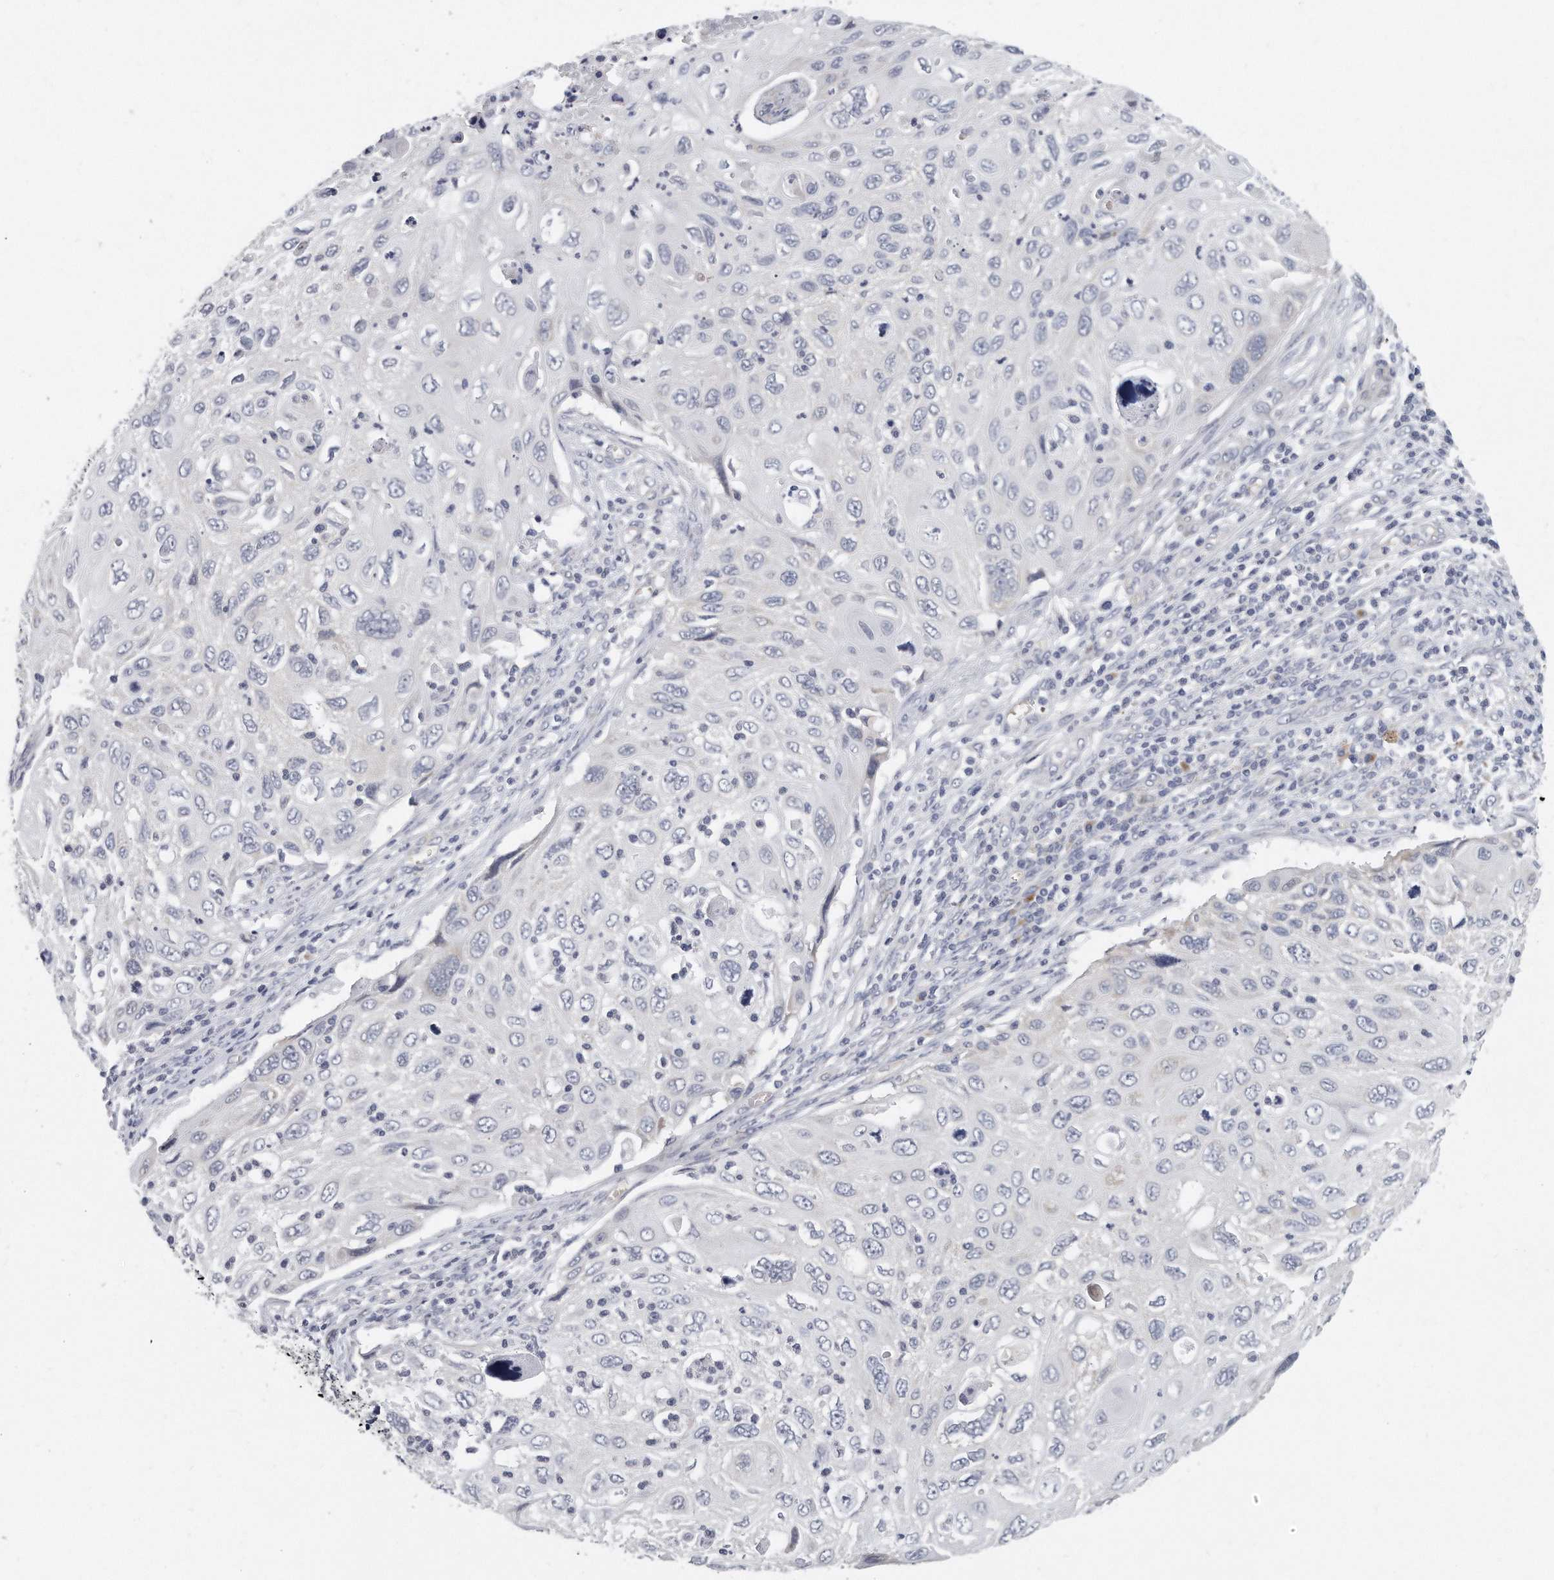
{"staining": {"intensity": "negative", "quantity": "none", "location": "none"}, "tissue": "cervical cancer", "cell_type": "Tumor cells", "image_type": "cancer", "snomed": [{"axis": "morphology", "description": "Squamous cell carcinoma, NOS"}, {"axis": "topography", "description": "Cervix"}], "caption": "Immunohistochemical staining of human cervical cancer (squamous cell carcinoma) displays no significant staining in tumor cells. (Stains: DAB (3,3'-diaminobenzidine) immunohistochemistry with hematoxylin counter stain, Microscopy: brightfield microscopy at high magnification).", "gene": "PLEKHA6", "patient": {"sex": "female", "age": 70}}